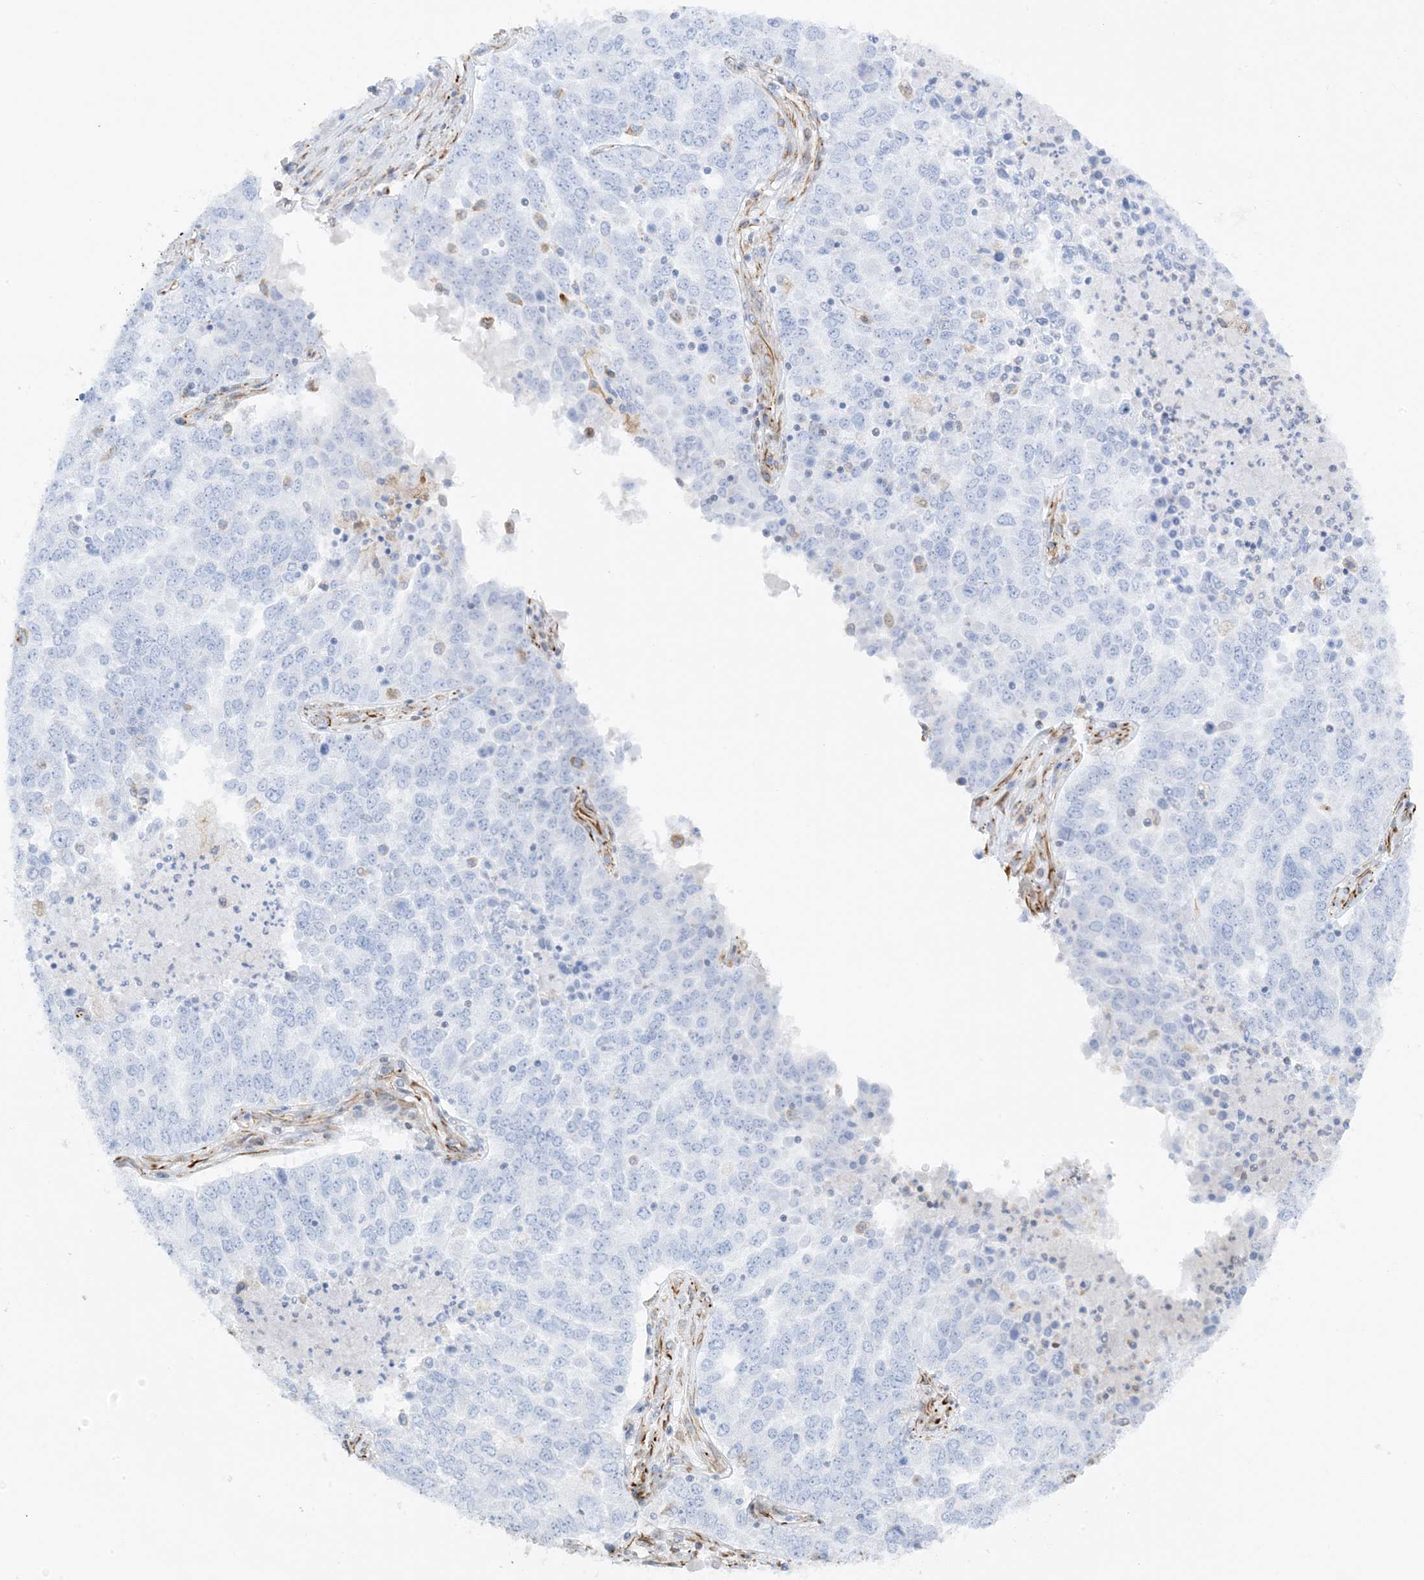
{"staining": {"intensity": "negative", "quantity": "none", "location": "none"}, "tissue": "ovarian cancer", "cell_type": "Tumor cells", "image_type": "cancer", "snomed": [{"axis": "morphology", "description": "Carcinoma, endometroid"}, {"axis": "topography", "description": "Ovary"}], "caption": "High power microscopy photomicrograph of an immunohistochemistry (IHC) micrograph of ovarian cancer, revealing no significant expression in tumor cells.", "gene": "PID1", "patient": {"sex": "female", "age": 62}}